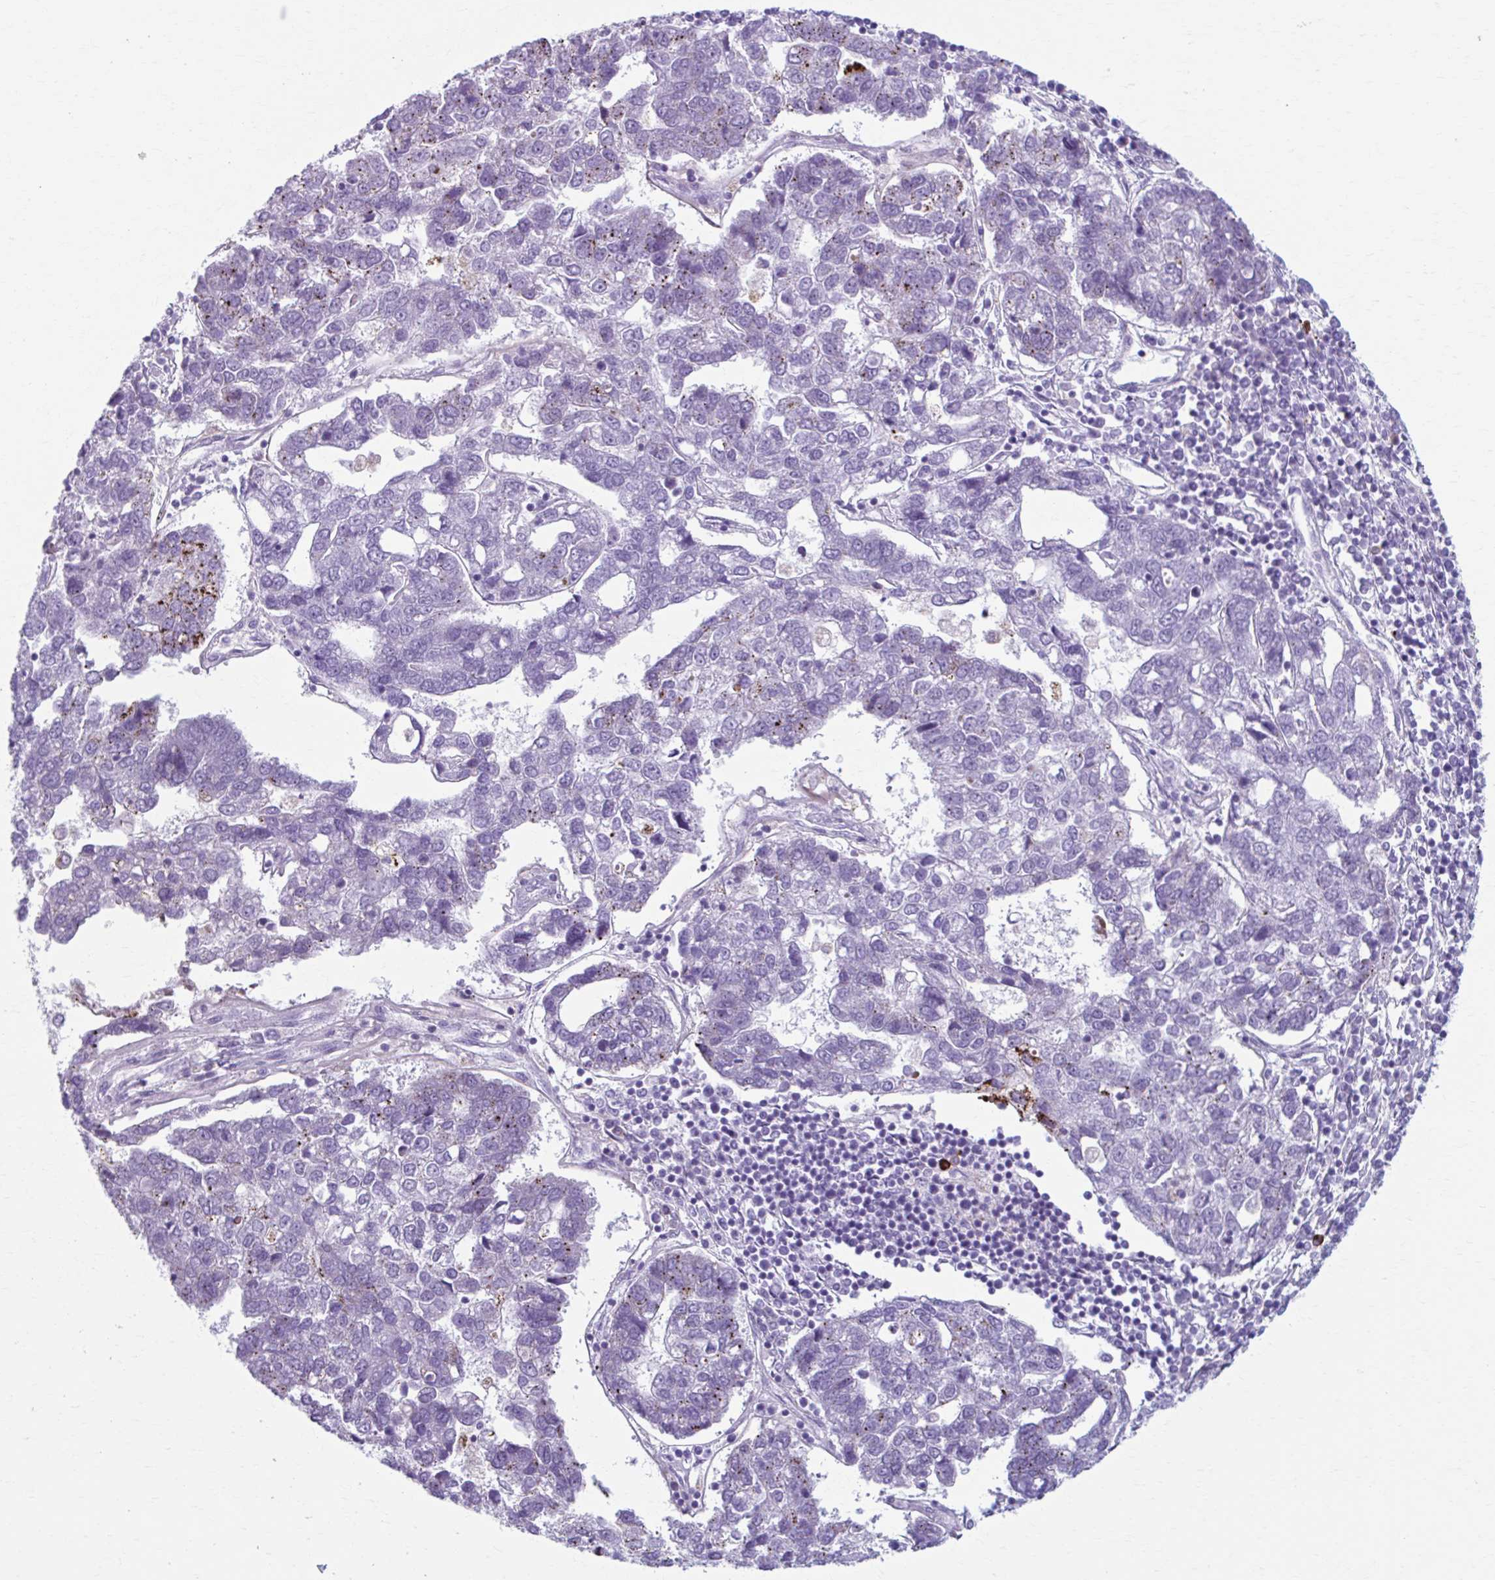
{"staining": {"intensity": "moderate", "quantity": "<25%", "location": "cytoplasmic/membranous"}, "tissue": "pancreatic cancer", "cell_type": "Tumor cells", "image_type": "cancer", "snomed": [{"axis": "morphology", "description": "Adenocarcinoma, NOS"}, {"axis": "topography", "description": "Pancreas"}], "caption": "Immunohistochemistry image of pancreatic cancer (adenocarcinoma) stained for a protein (brown), which reveals low levels of moderate cytoplasmic/membranous staining in about <25% of tumor cells.", "gene": "C12orf71", "patient": {"sex": "female", "age": 61}}